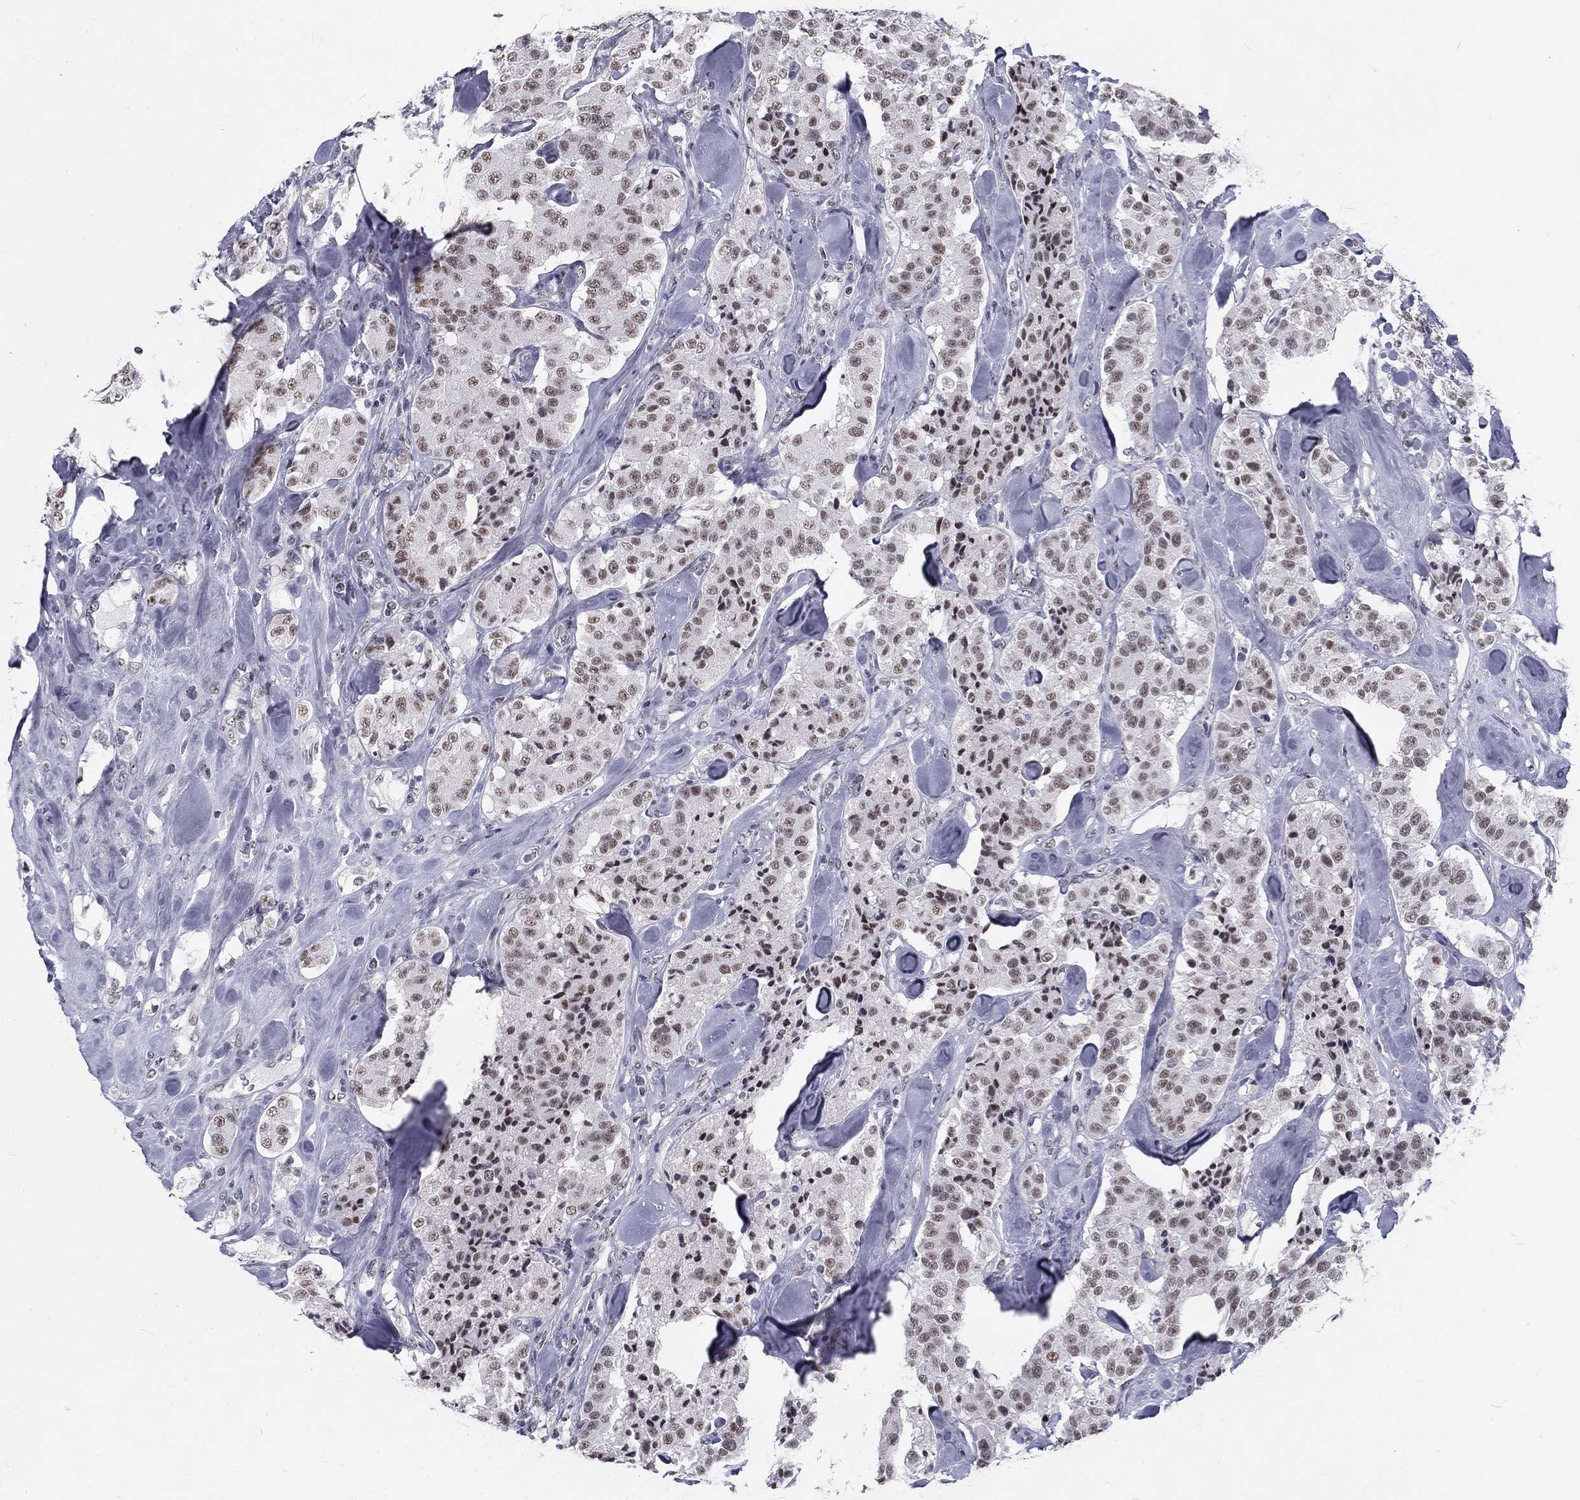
{"staining": {"intensity": "weak", "quantity": "25%-75%", "location": "nuclear"}, "tissue": "carcinoid", "cell_type": "Tumor cells", "image_type": "cancer", "snomed": [{"axis": "morphology", "description": "Carcinoid, malignant, NOS"}, {"axis": "topography", "description": "Pancreas"}], "caption": "Immunohistochemical staining of human malignant carcinoid exhibits low levels of weak nuclear protein staining in about 25%-75% of tumor cells. (IHC, brightfield microscopy, high magnification).", "gene": "SNORC", "patient": {"sex": "male", "age": 41}}